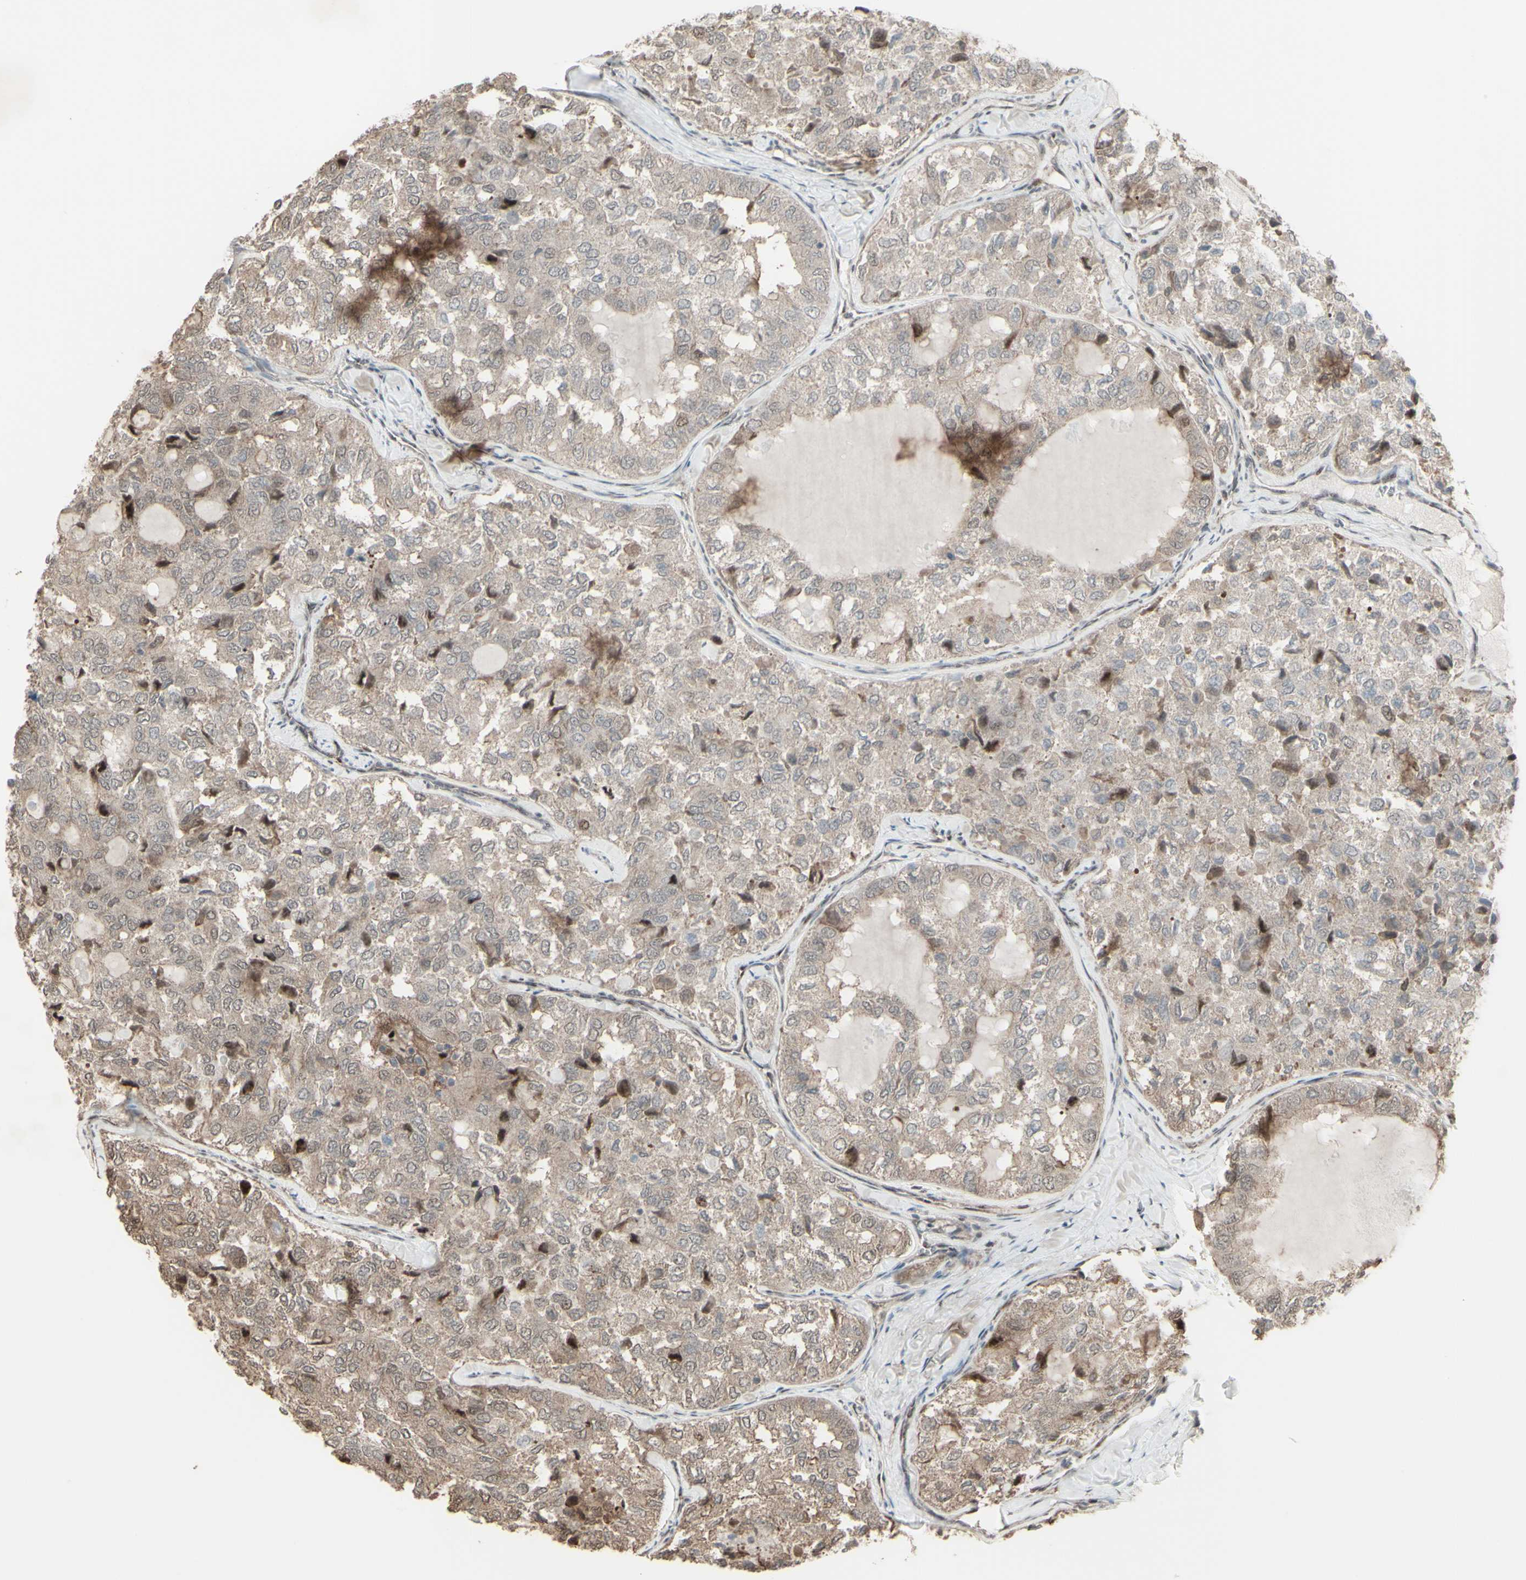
{"staining": {"intensity": "weak", "quantity": ">75%", "location": "cytoplasmic/membranous"}, "tissue": "thyroid cancer", "cell_type": "Tumor cells", "image_type": "cancer", "snomed": [{"axis": "morphology", "description": "Follicular adenoma carcinoma, NOS"}, {"axis": "topography", "description": "Thyroid gland"}], "caption": "An image of human follicular adenoma carcinoma (thyroid) stained for a protein reveals weak cytoplasmic/membranous brown staining in tumor cells.", "gene": "CD33", "patient": {"sex": "male", "age": 75}}